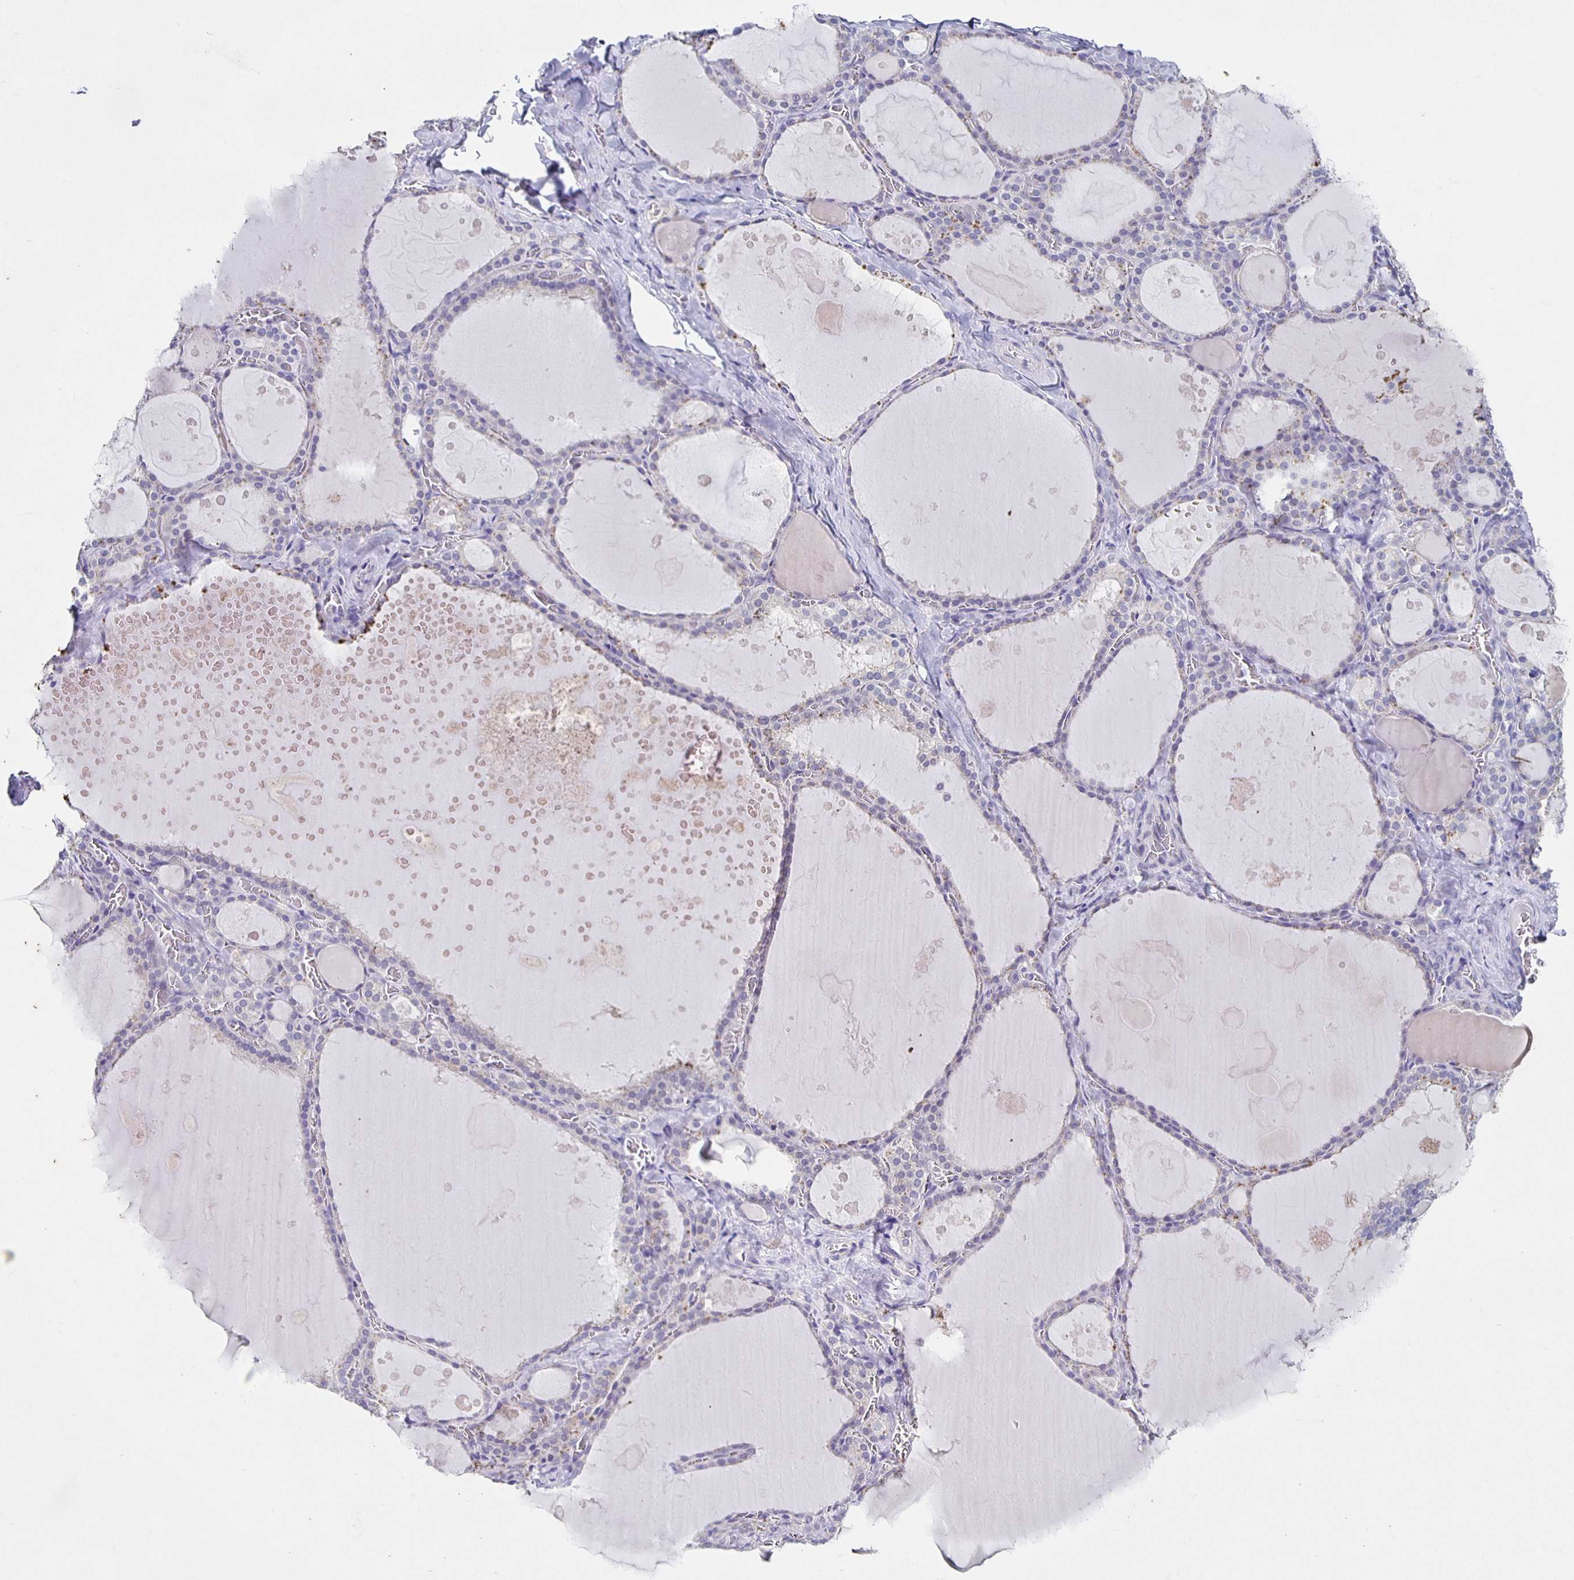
{"staining": {"intensity": "negative", "quantity": "none", "location": "none"}, "tissue": "thyroid gland", "cell_type": "Glandular cells", "image_type": "normal", "snomed": [{"axis": "morphology", "description": "Normal tissue, NOS"}, {"axis": "topography", "description": "Thyroid gland"}], "caption": "Glandular cells are negative for brown protein staining in unremarkable thyroid gland. The staining is performed using DAB brown chromogen with nuclei counter-stained in using hematoxylin.", "gene": "CARNS1", "patient": {"sex": "male", "age": 56}}